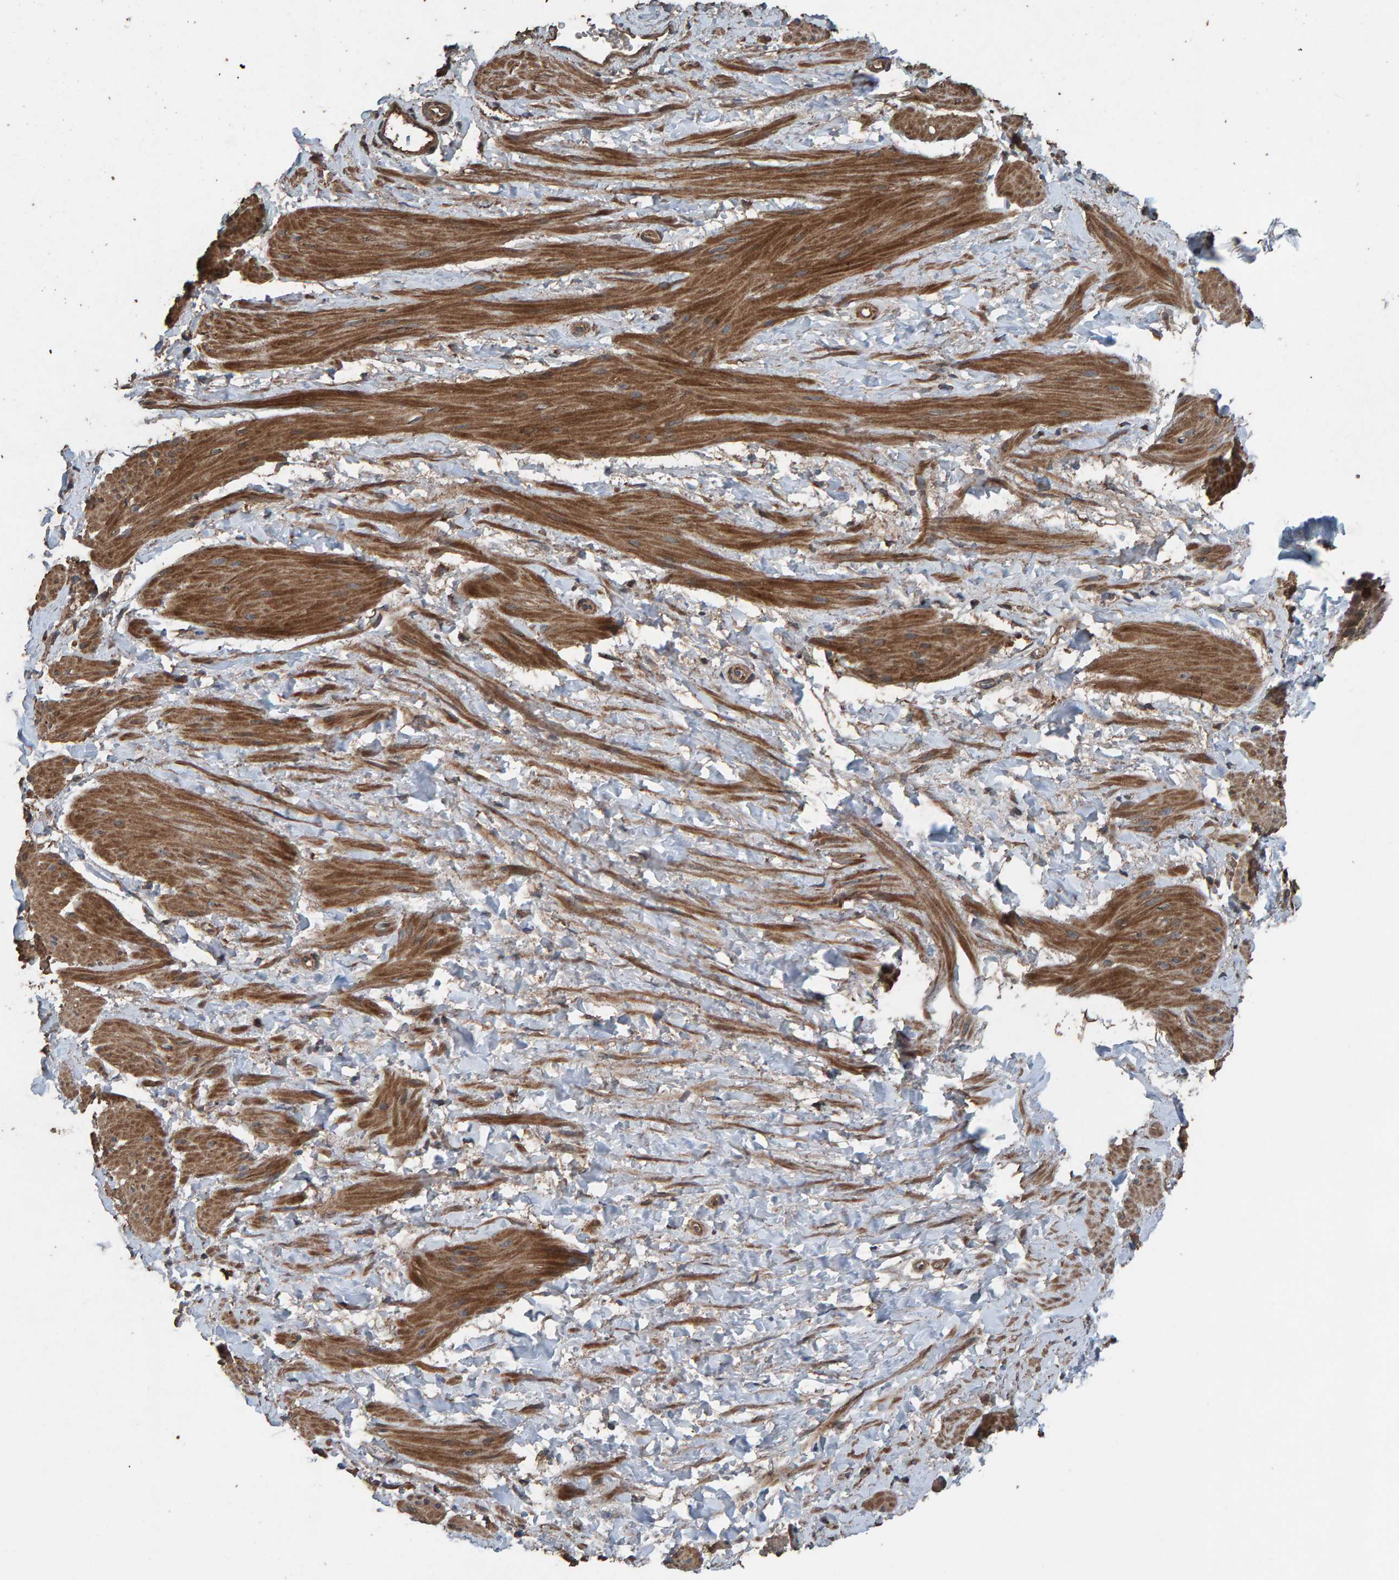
{"staining": {"intensity": "moderate", "quantity": ">75%", "location": "cytoplasmic/membranous"}, "tissue": "smooth muscle", "cell_type": "Smooth muscle cells", "image_type": "normal", "snomed": [{"axis": "morphology", "description": "Normal tissue, NOS"}, {"axis": "topography", "description": "Smooth muscle"}], "caption": "Immunohistochemical staining of benign human smooth muscle displays >75% levels of moderate cytoplasmic/membranous protein expression in approximately >75% of smooth muscle cells. (IHC, brightfield microscopy, high magnification).", "gene": "DUS1L", "patient": {"sex": "male", "age": 16}}